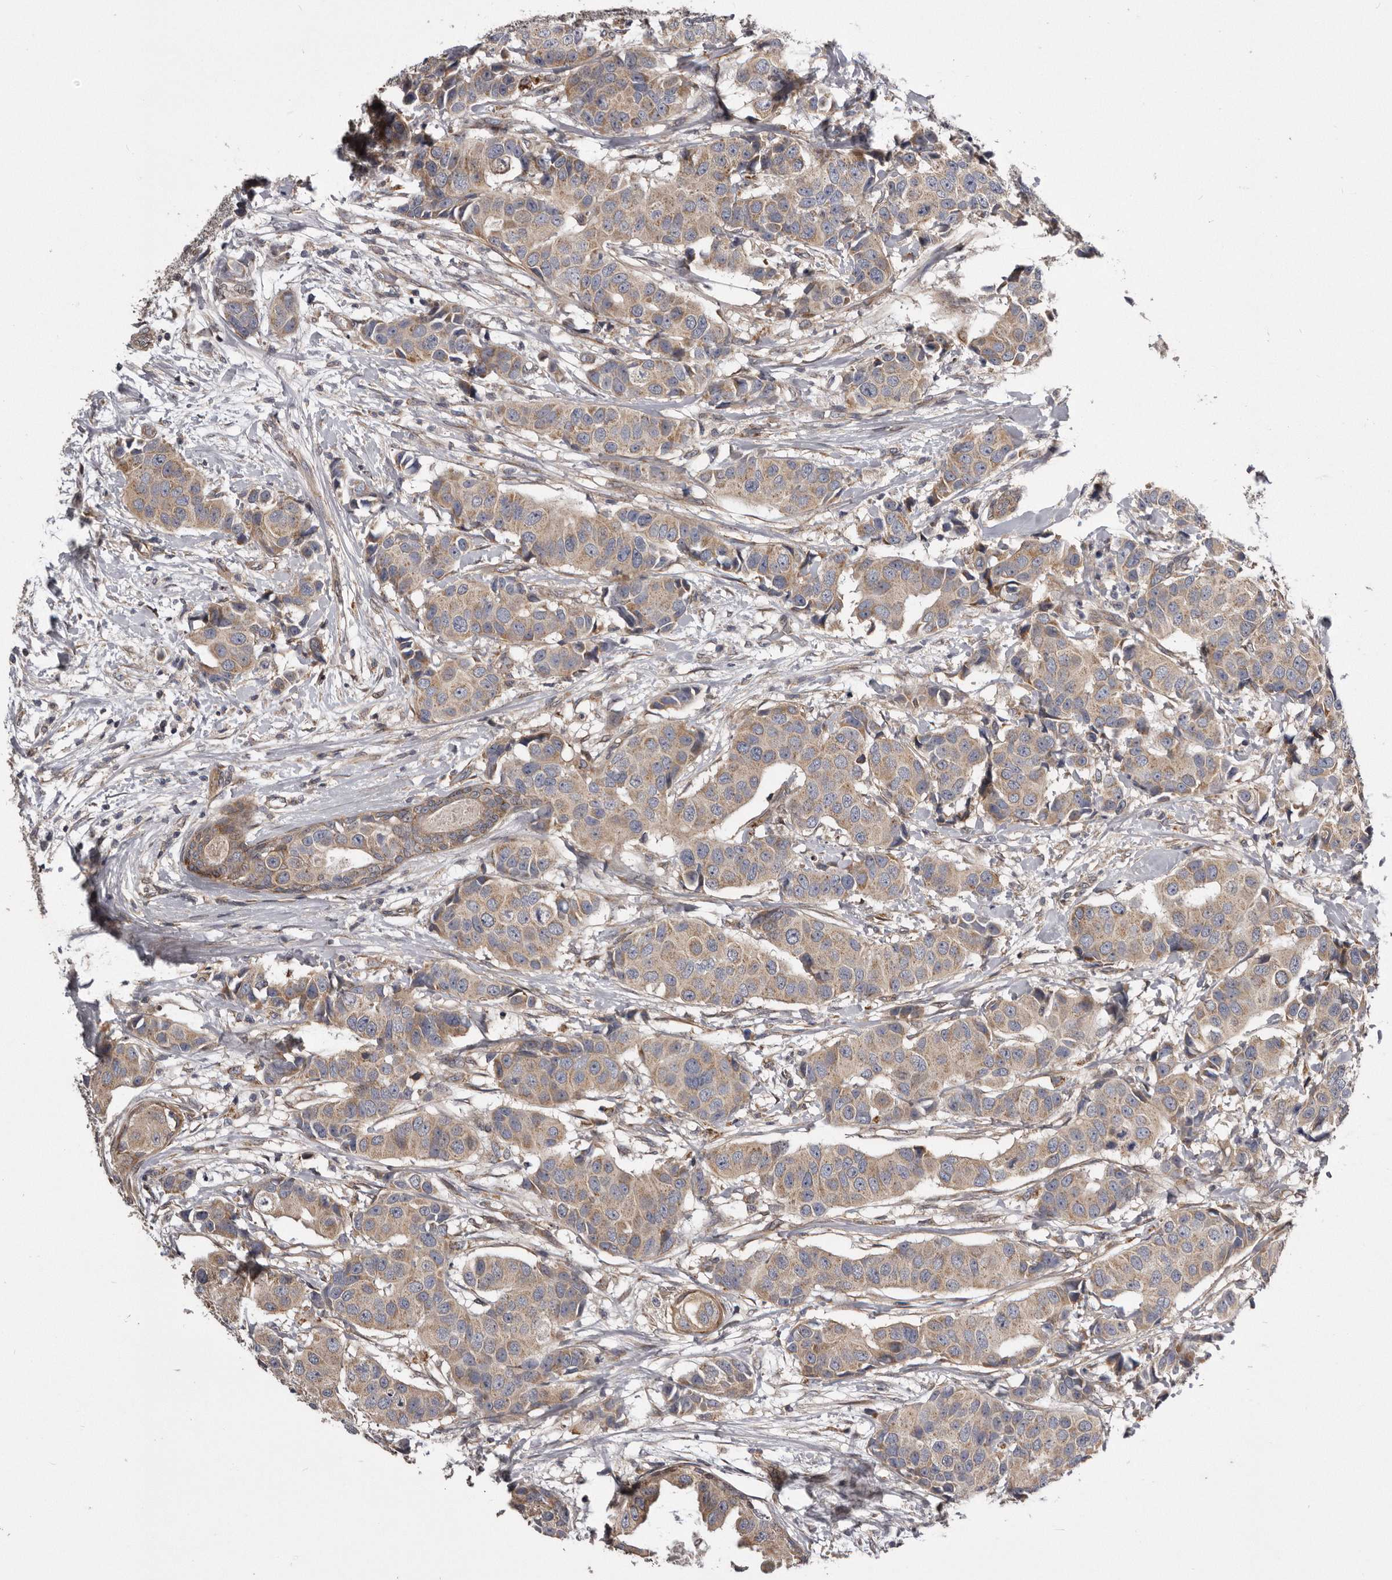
{"staining": {"intensity": "weak", "quantity": ">75%", "location": "cytoplasmic/membranous"}, "tissue": "breast cancer", "cell_type": "Tumor cells", "image_type": "cancer", "snomed": [{"axis": "morphology", "description": "Normal tissue, NOS"}, {"axis": "morphology", "description": "Duct carcinoma"}, {"axis": "topography", "description": "Breast"}], "caption": "There is low levels of weak cytoplasmic/membranous expression in tumor cells of breast cancer (infiltrating ductal carcinoma), as demonstrated by immunohistochemical staining (brown color).", "gene": "ARMCX1", "patient": {"sex": "female", "age": 39}}